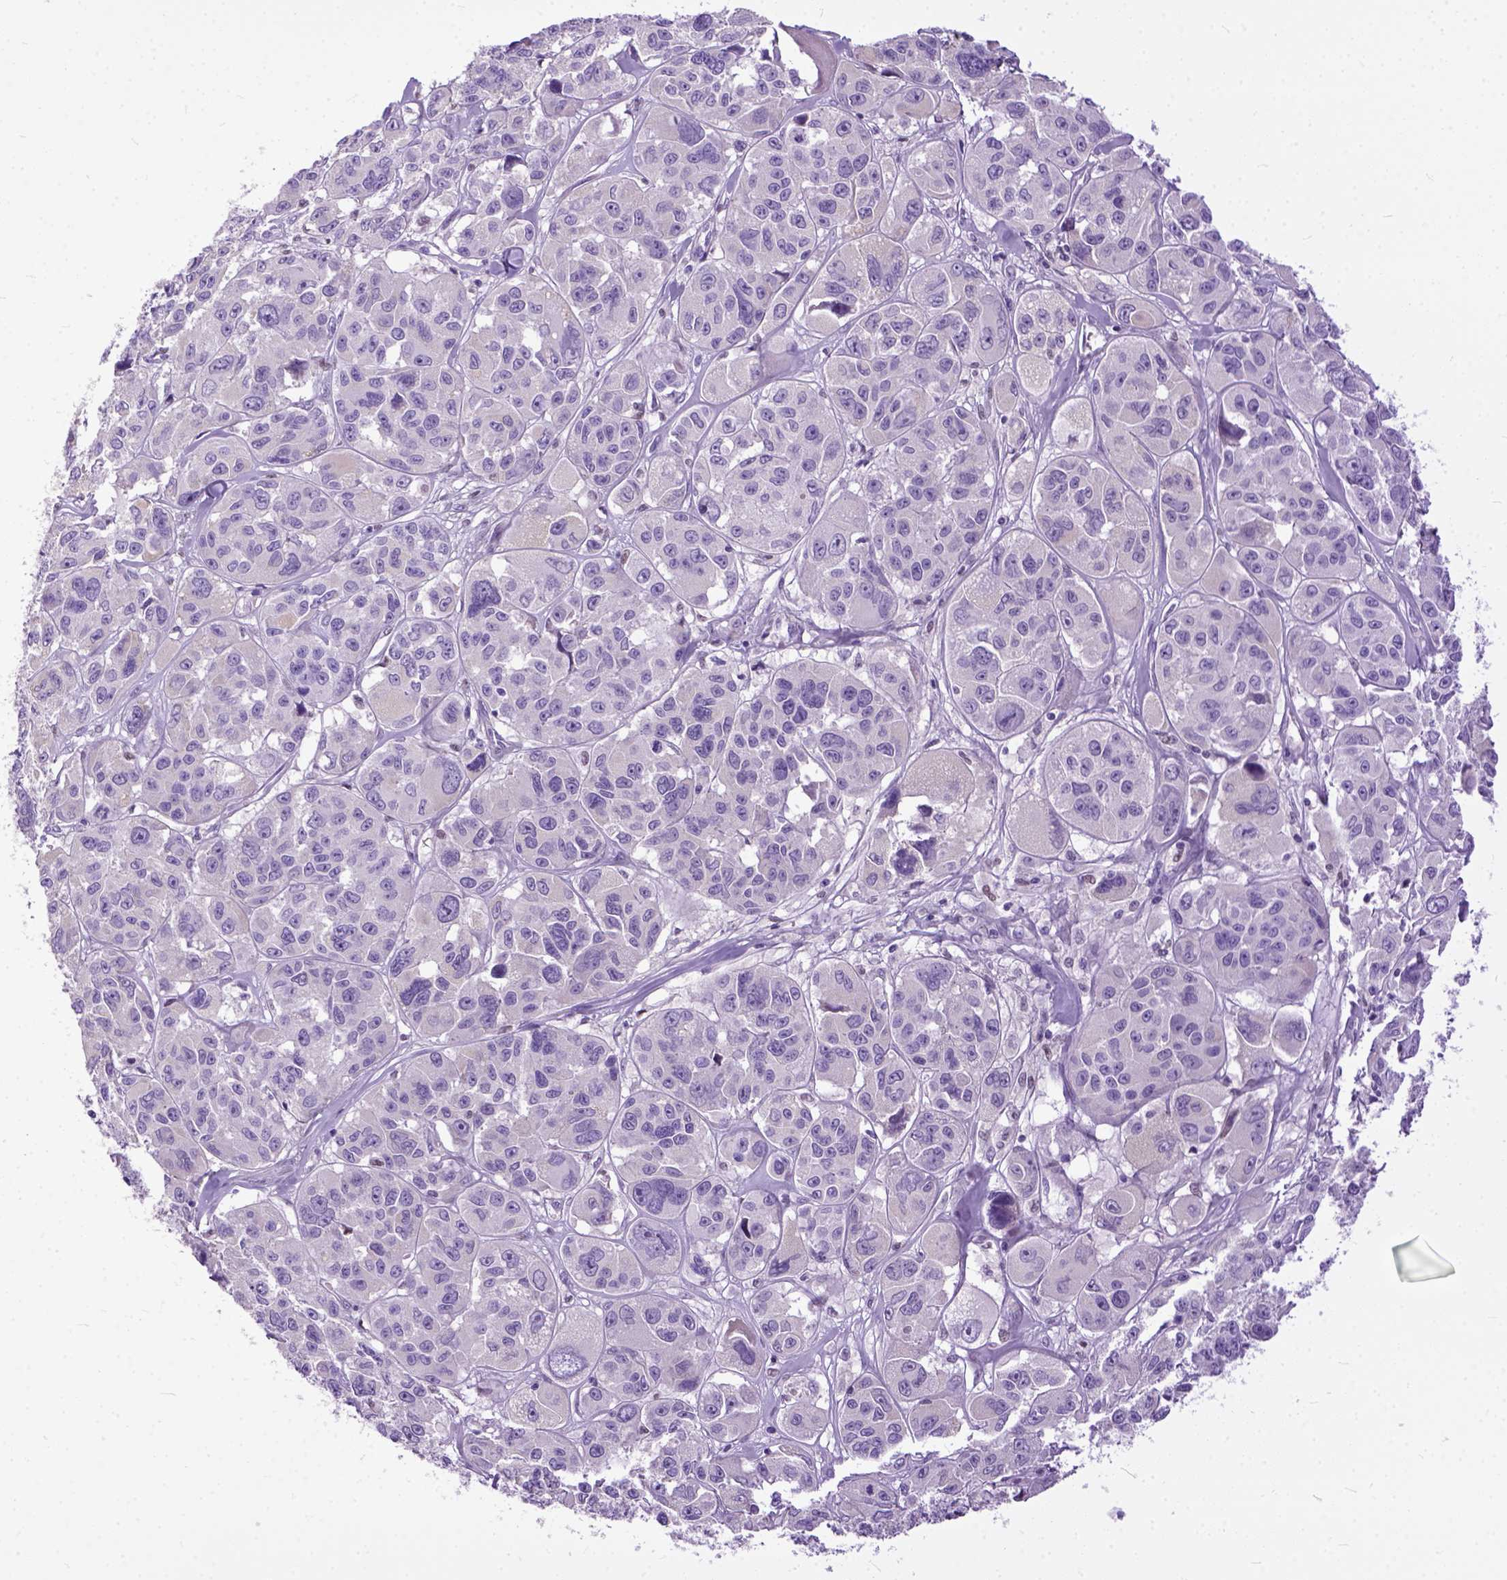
{"staining": {"intensity": "negative", "quantity": "none", "location": "none"}, "tissue": "melanoma", "cell_type": "Tumor cells", "image_type": "cancer", "snomed": [{"axis": "morphology", "description": "Malignant melanoma, NOS"}, {"axis": "topography", "description": "Skin"}], "caption": "IHC micrograph of human malignant melanoma stained for a protein (brown), which reveals no staining in tumor cells. Nuclei are stained in blue.", "gene": "CRB1", "patient": {"sex": "female", "age": 66}}